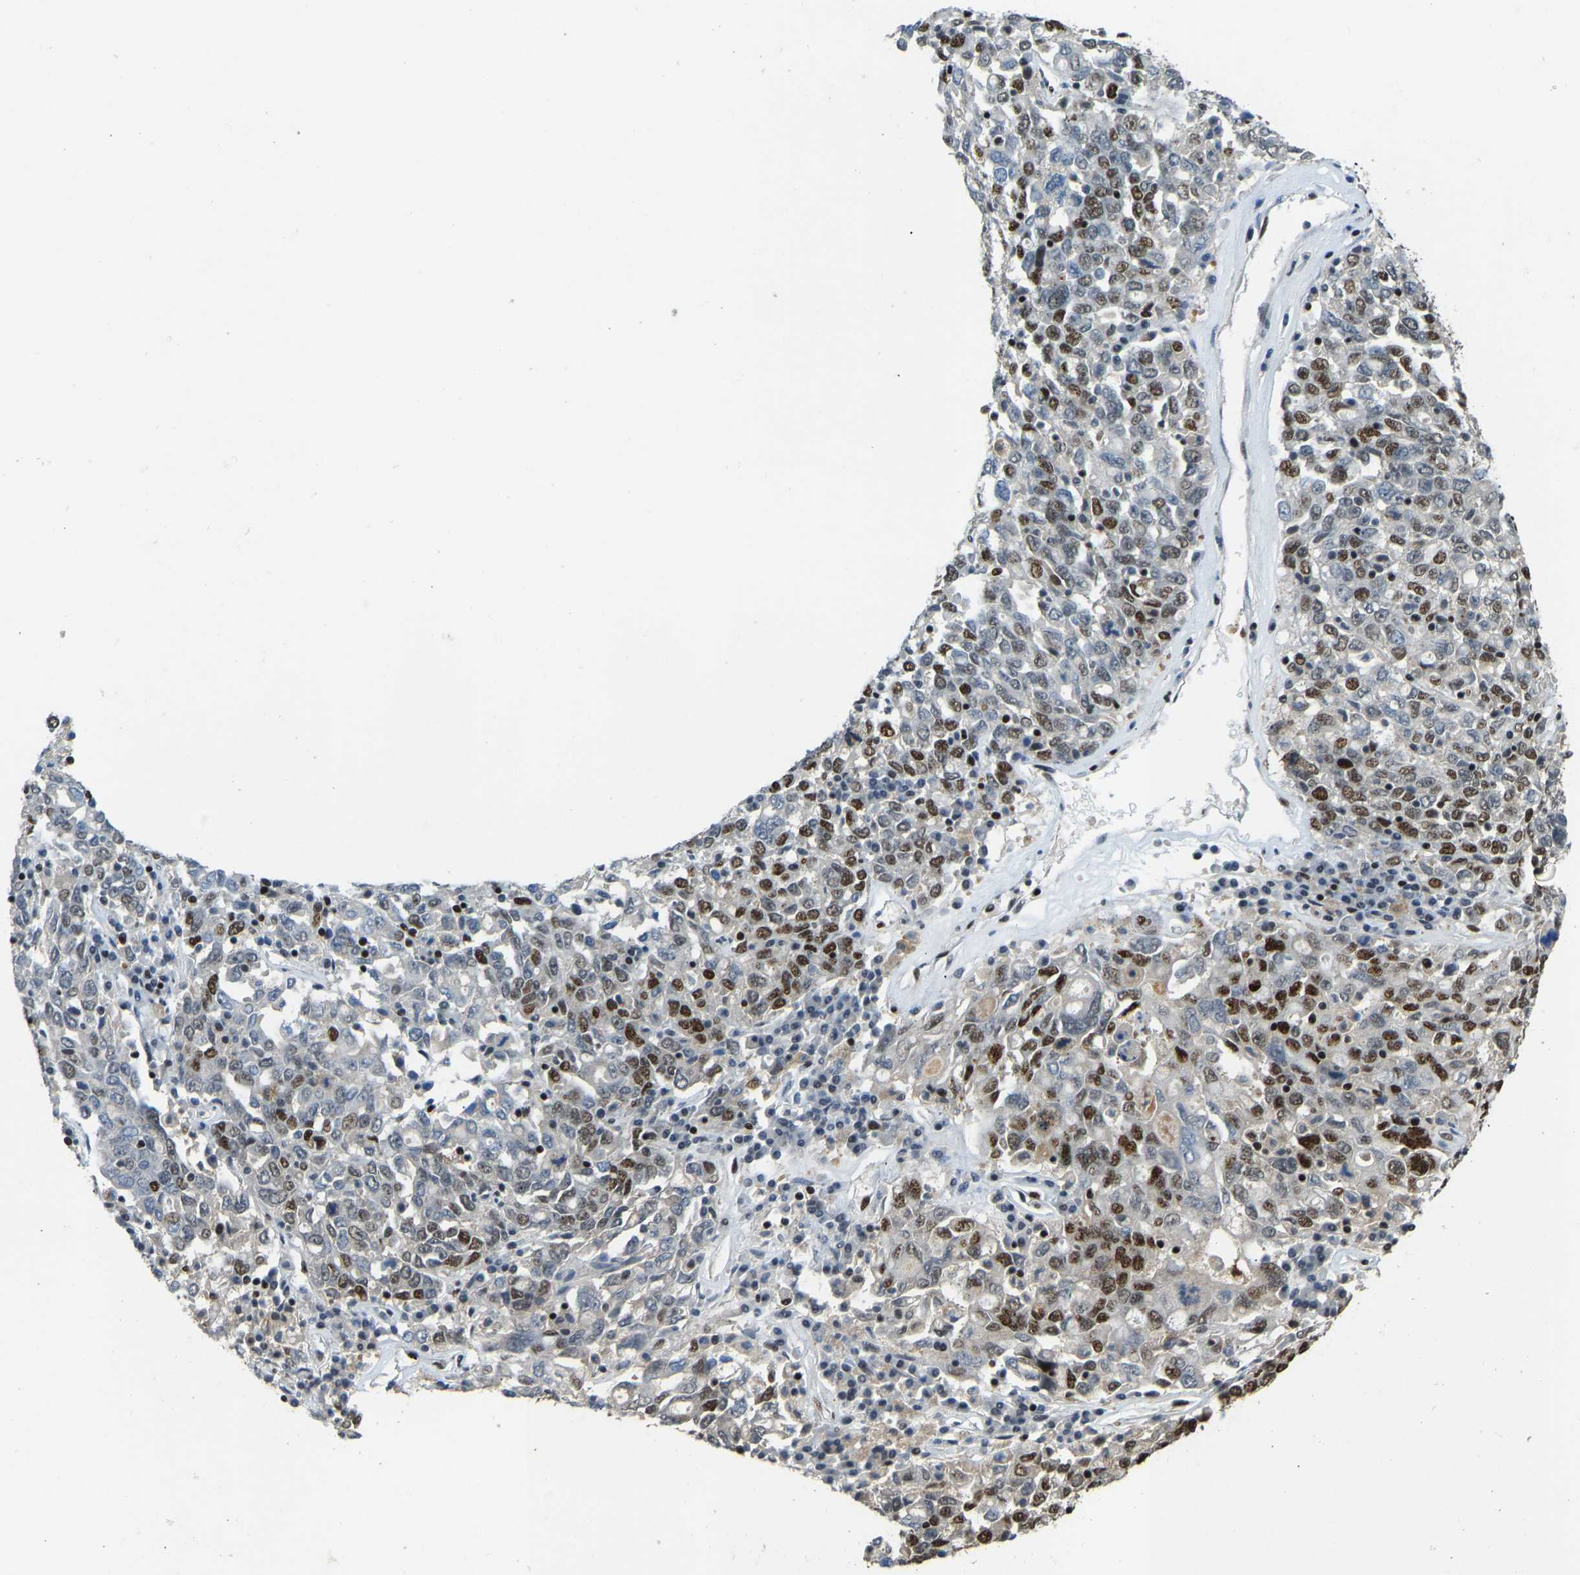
{"staining": {"intensity": "strong", "quantity": ">75%", "location": "nuclear"}, "tissue": "ovarian cancer", "cell_type": "Tumor cells", "image_type": "cancer", "snomed": [{"axis": "morphology", "description": "Carcinoma, endometroid"}, {"axis": "topography", "description": "Ovary"}], "caption": "Endometroid carcinoma (ovarian) was stained to show a protein in brown. There is high levels of strong nuclear positivity in about >75% of tumor cells.", "gene": "FOXK1", "patient": {"sex": "female", "age": 62}}